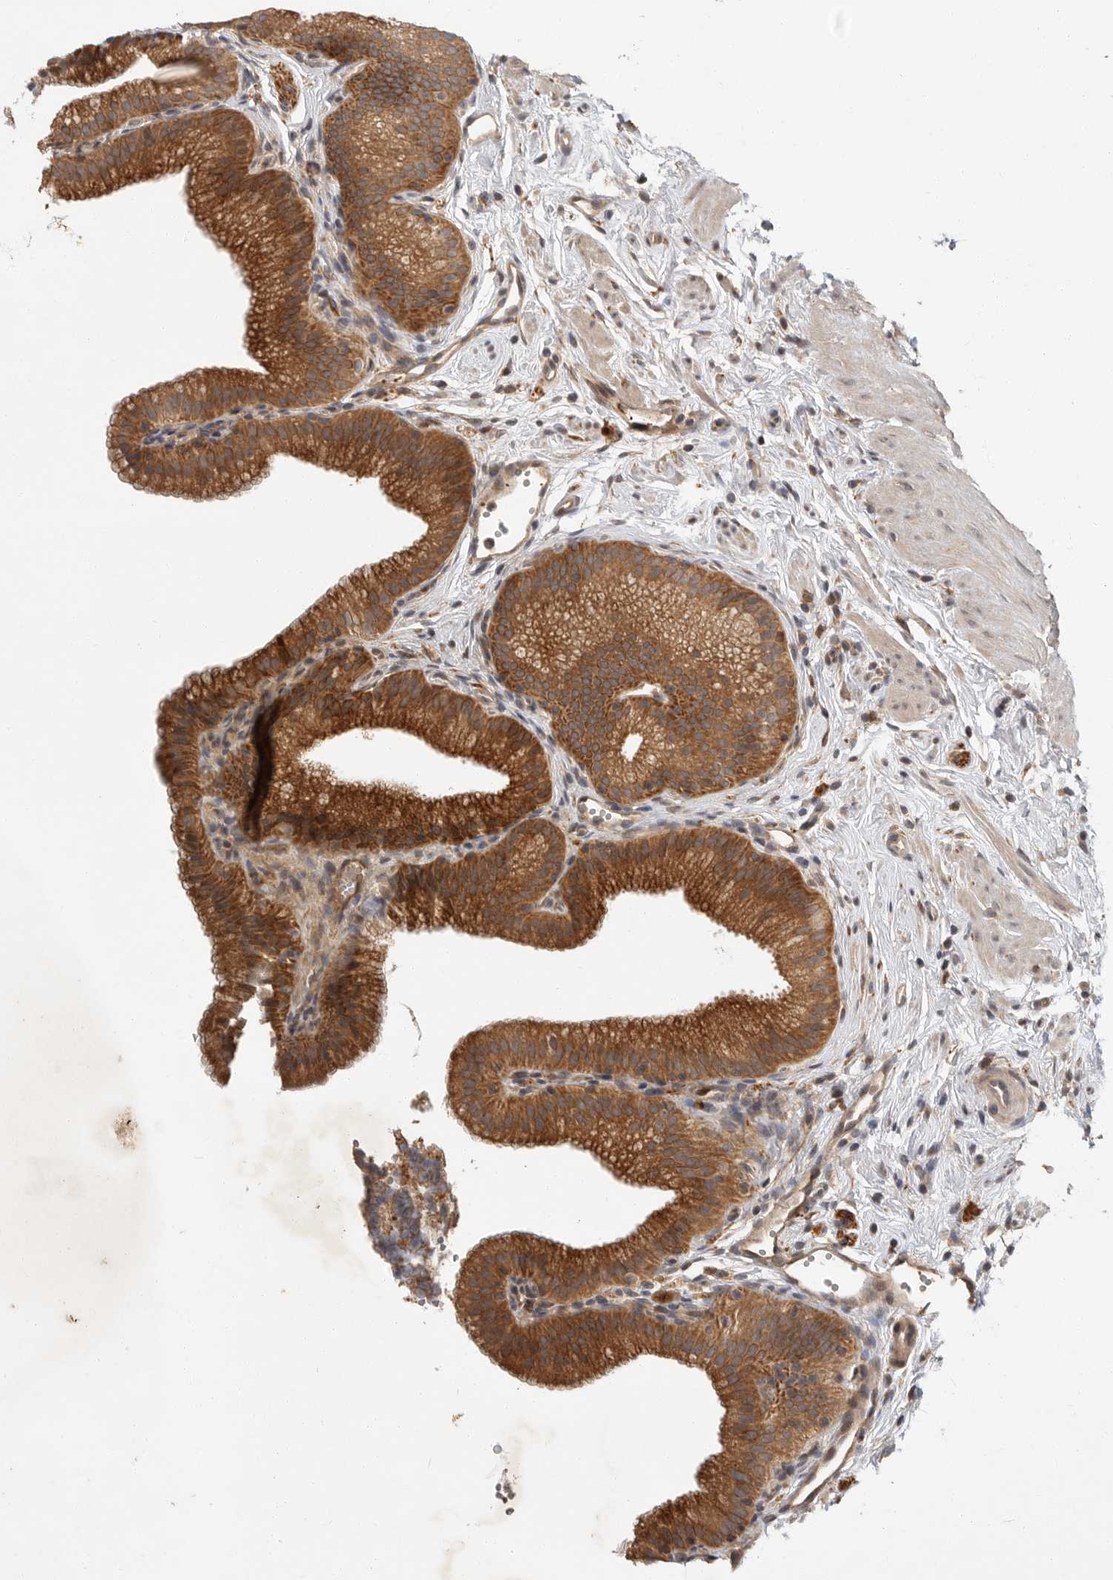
{"staining": {"intensity": "strong", "quantity": ">75%", "location": "cytoplasmic/membranous"}, "tissue": "gallbladder", "cell_type": "Glandular cells", "image_type": "normal", "snomed": [{"axis": "morphology", "description": "Normal tissue, NOS"}, {"axis": "topography", "description": "Gallbladder"}, {"axis": "topography", "description": "Peripheral nerve tissue"}], "caption": "Gallbladder was stained to show a protein in brown. There is high levels of strong cytoplasmic/membranous staining in approximately >75% of glandular cells. Nuclei are stained in blue.", "gene": "OSBPL9", "patient": {"sex": "male", "age": 38}}